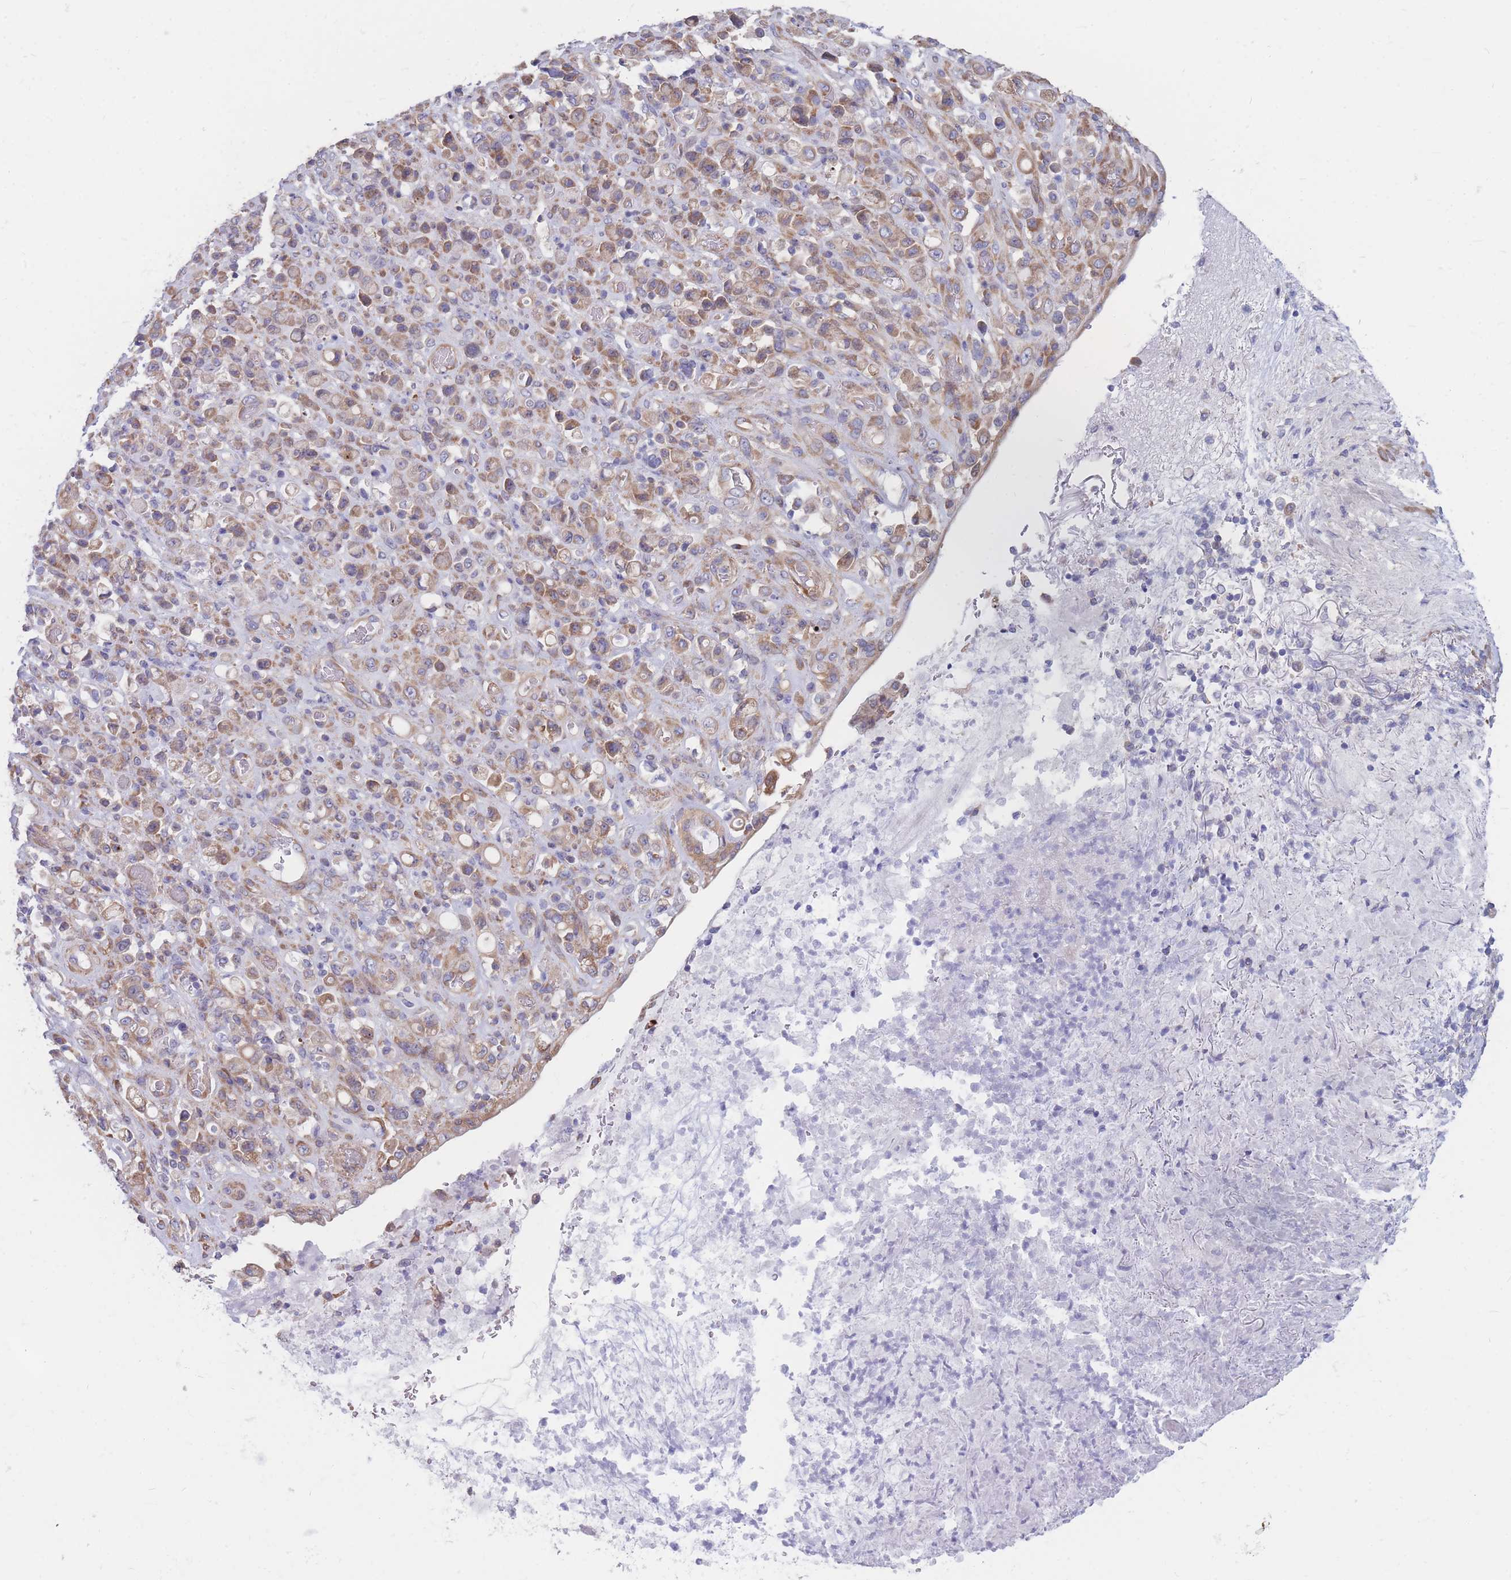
{"staining": {"intensity": "moderate", "quantity": "25%-75%", "location": "cytoplasmic/membranous"}, "tissue": "stomach cancer", "cell_type": "Tumor cells", "image_type": "cancer", "snomed": [{"axis": "morphology", "description": "Normal tissue, NOS"}, {"axis": "morphology", "description": "Adenocarcinoma, NOS"}, {"axis": "topography", "description": "Stomach"}], "caption": "Immunohistochemical staining of stomach adenocarcinoma shows moderate cytoplasmic/membranous protein positivity in about 25%-75% of tumor cells.", "gene": "RPL8", "patient": {"sex": "female", "age": 79}}